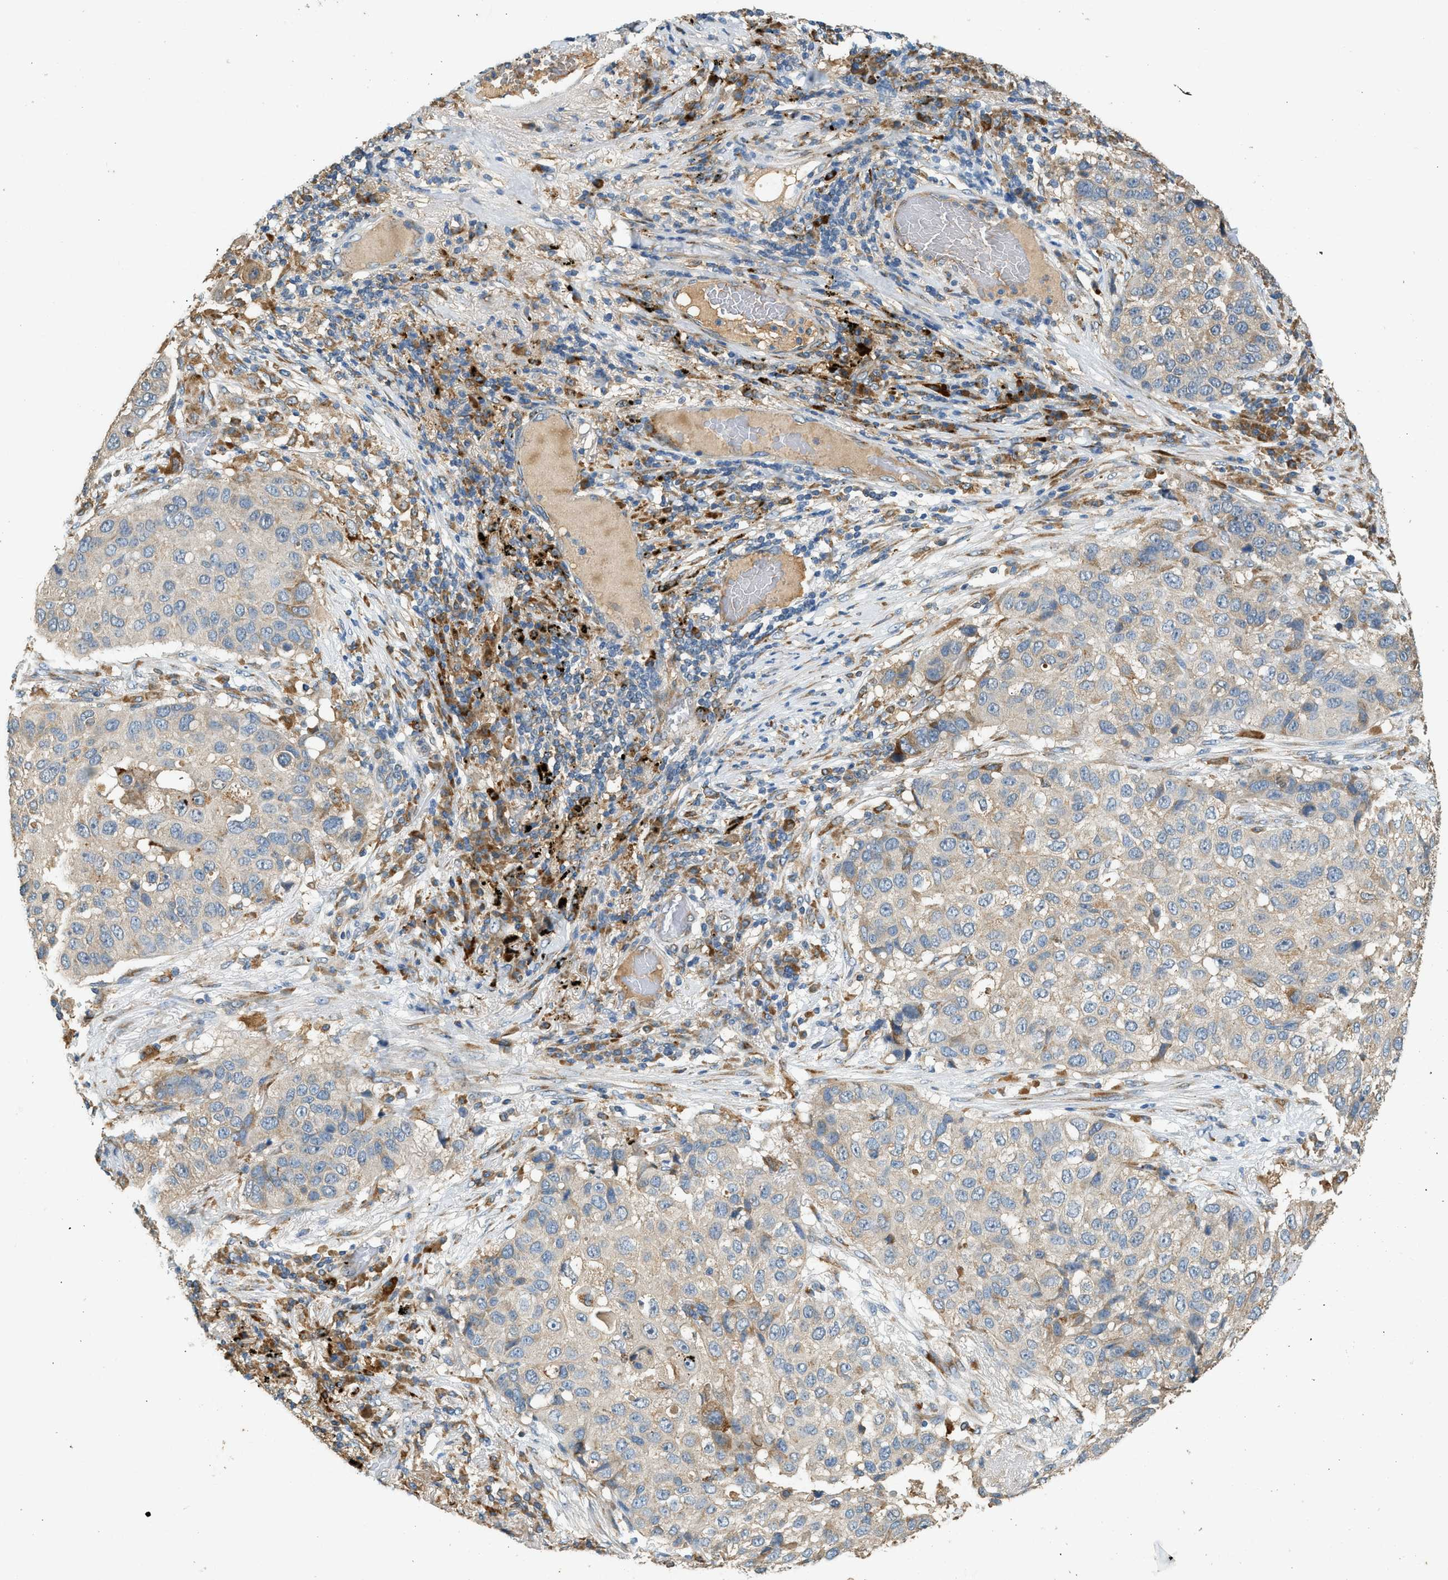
{"staining": {"intensity": "weak", "quantity": "25%-75%", "location": "cytoplasmic/membranous"}, "tissue": "lung cancer", "cell_type": "Tumor cells", "image_type": "cancer", "snomed": [{"axis": "morphology", "description": "Squamous cell carcinoma, NOS"}, {"axis": "topography", "description": "Lung"}], "caption": "Weak cytoplasmic/membranous staining for a protein is identified in approximately 25%-75% of tumor cells of lung cancer (squamous cell carcinoma) using immunohistochemistry.", "gene": "CTSB", "patient": {"sex": "male", "age": 57}}